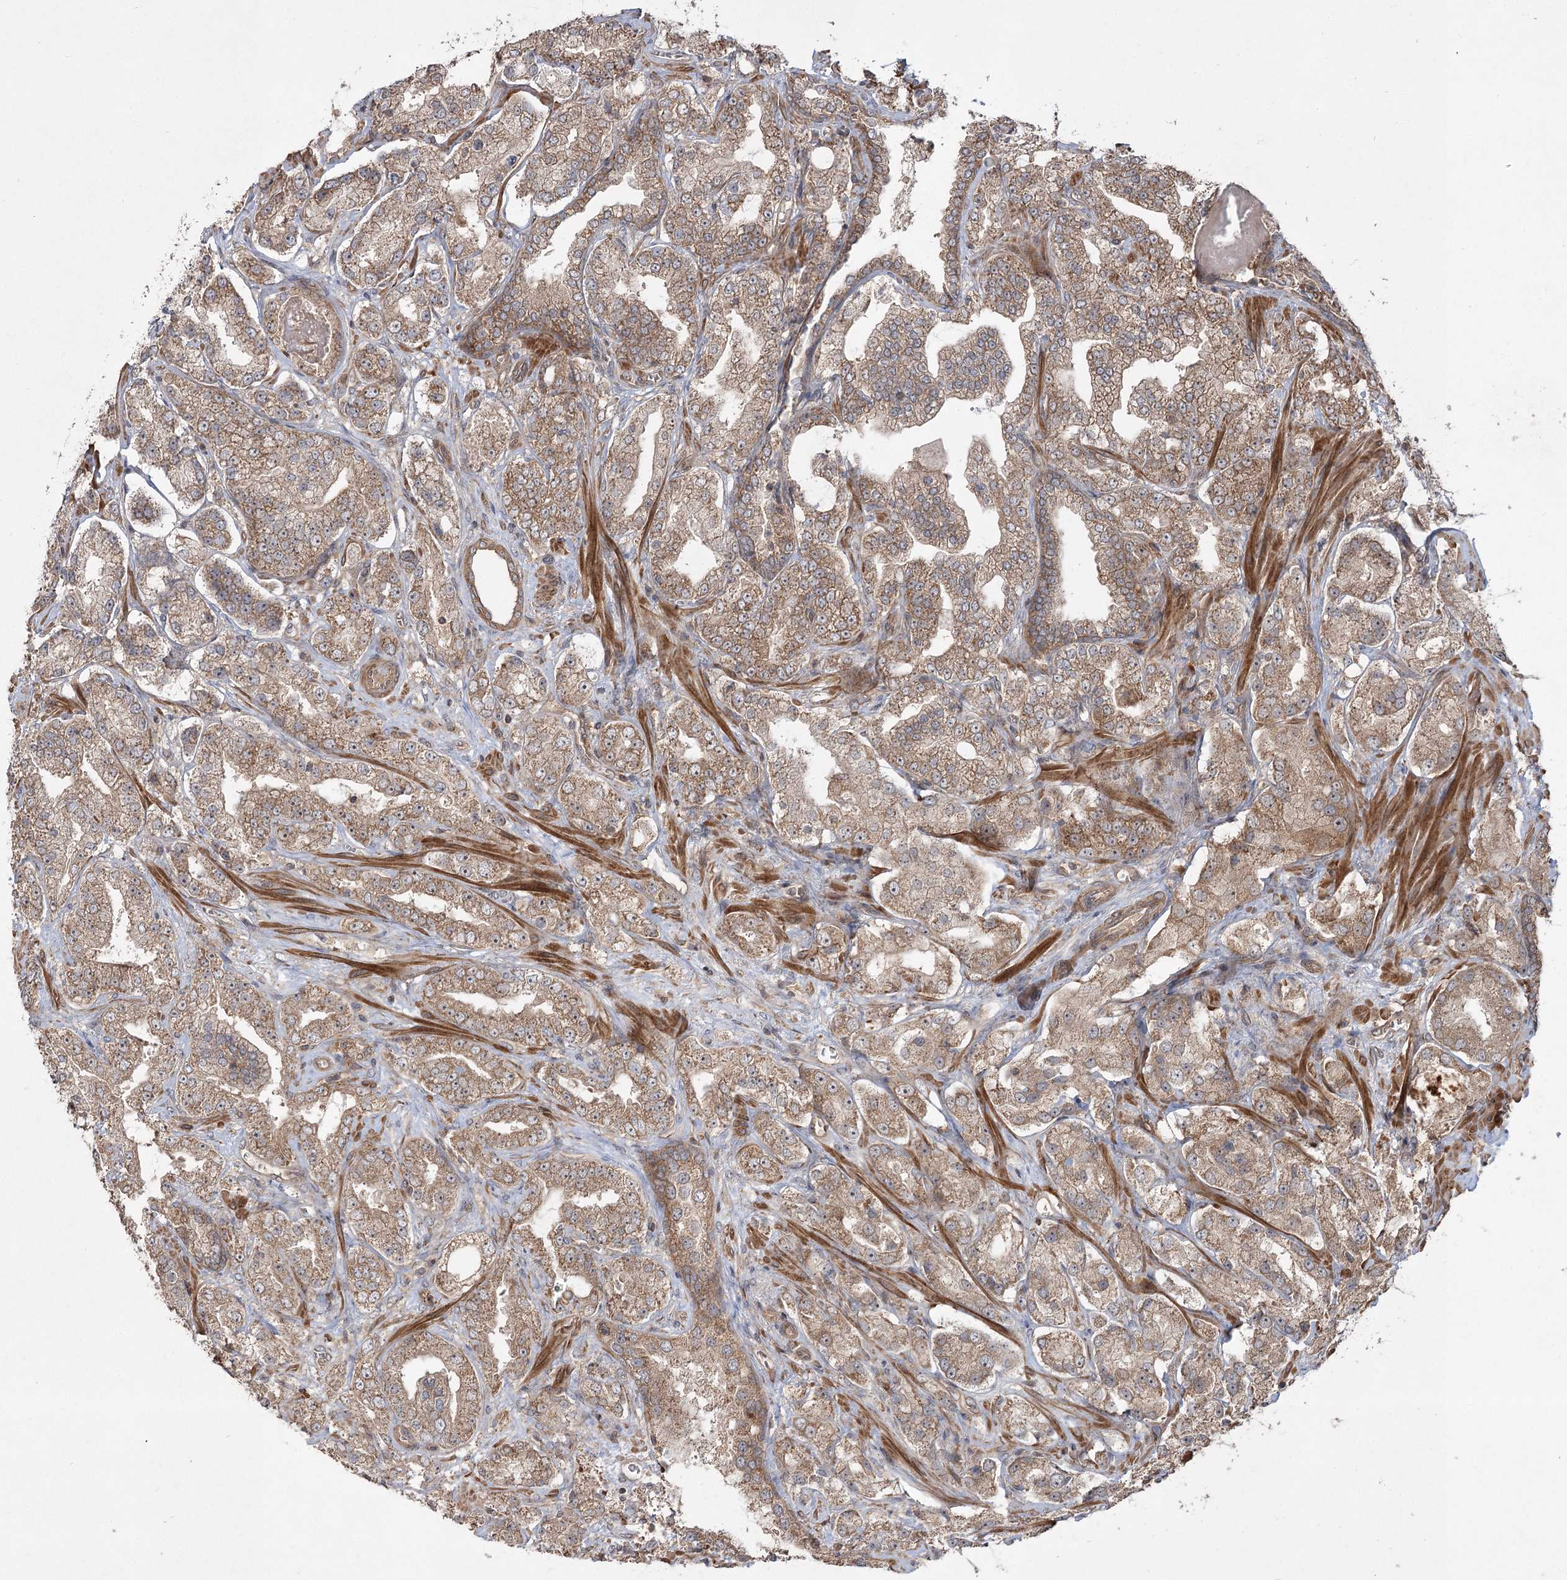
{"staining": {"intensity": "moderate", "quantity": ">75%", "location": "cytoplasmic/membranous"}, "tissue": "prostate cancer", "cell_type": "Tumor cells", "image_type": "cancer", "snomed": [{"axis": "morphology", "description": "Adenocarcinoma, High grade"}, {"axis": "topography", "description": "Prostate"}], "caption": "Approximately >75% of tumor cells in prostate cancer (high-grade adenocarcinoma) display moderate cytoplasmic/membranous protein expression as visualized by brown immunohistochemical staining.", "gene": "CPLANE1", "patient": {"sex": "male", "age": 64}}